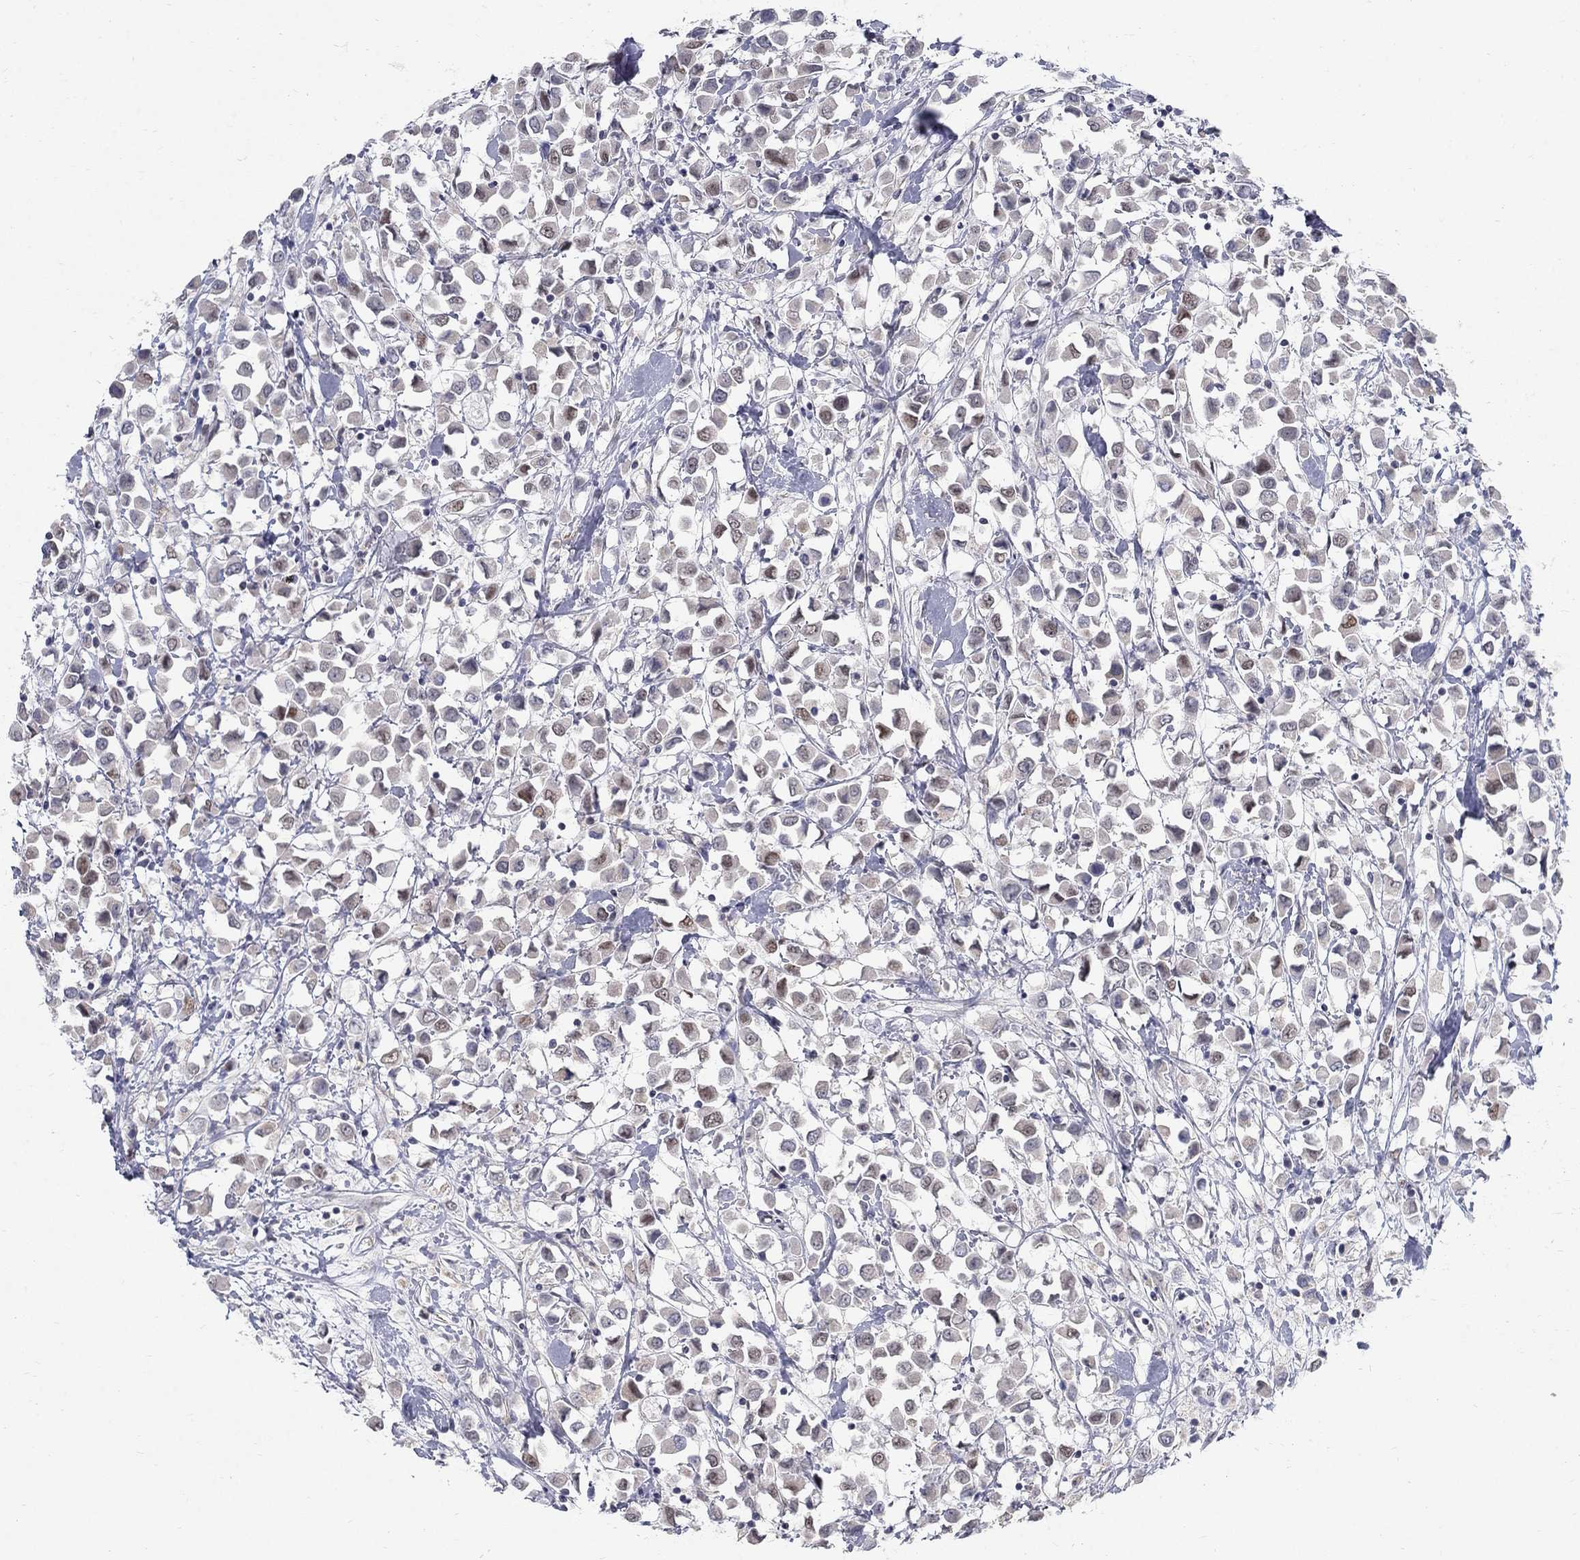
{"staining": {"intensity": "weak", "quantity": "25%-75%", "location": "cytoplasmic/membranous"}, "tissue": "breast cancer", "cell_type": "Tumor cells", "image_type": "cancer", "snomed": [{"axis": "morphology", "description": "Duct carcinoma"}, {"axis": "topography", "description": "Breast"}], "caption": "This photomicrograph demonstrates IHC staining of human breast cancer, with low weak cytoplasmic/membranous expression in approximately 25%-75% of tumor cells.", "gene": "GCFC2", "patient": {"sex": "female", "age": 61}}